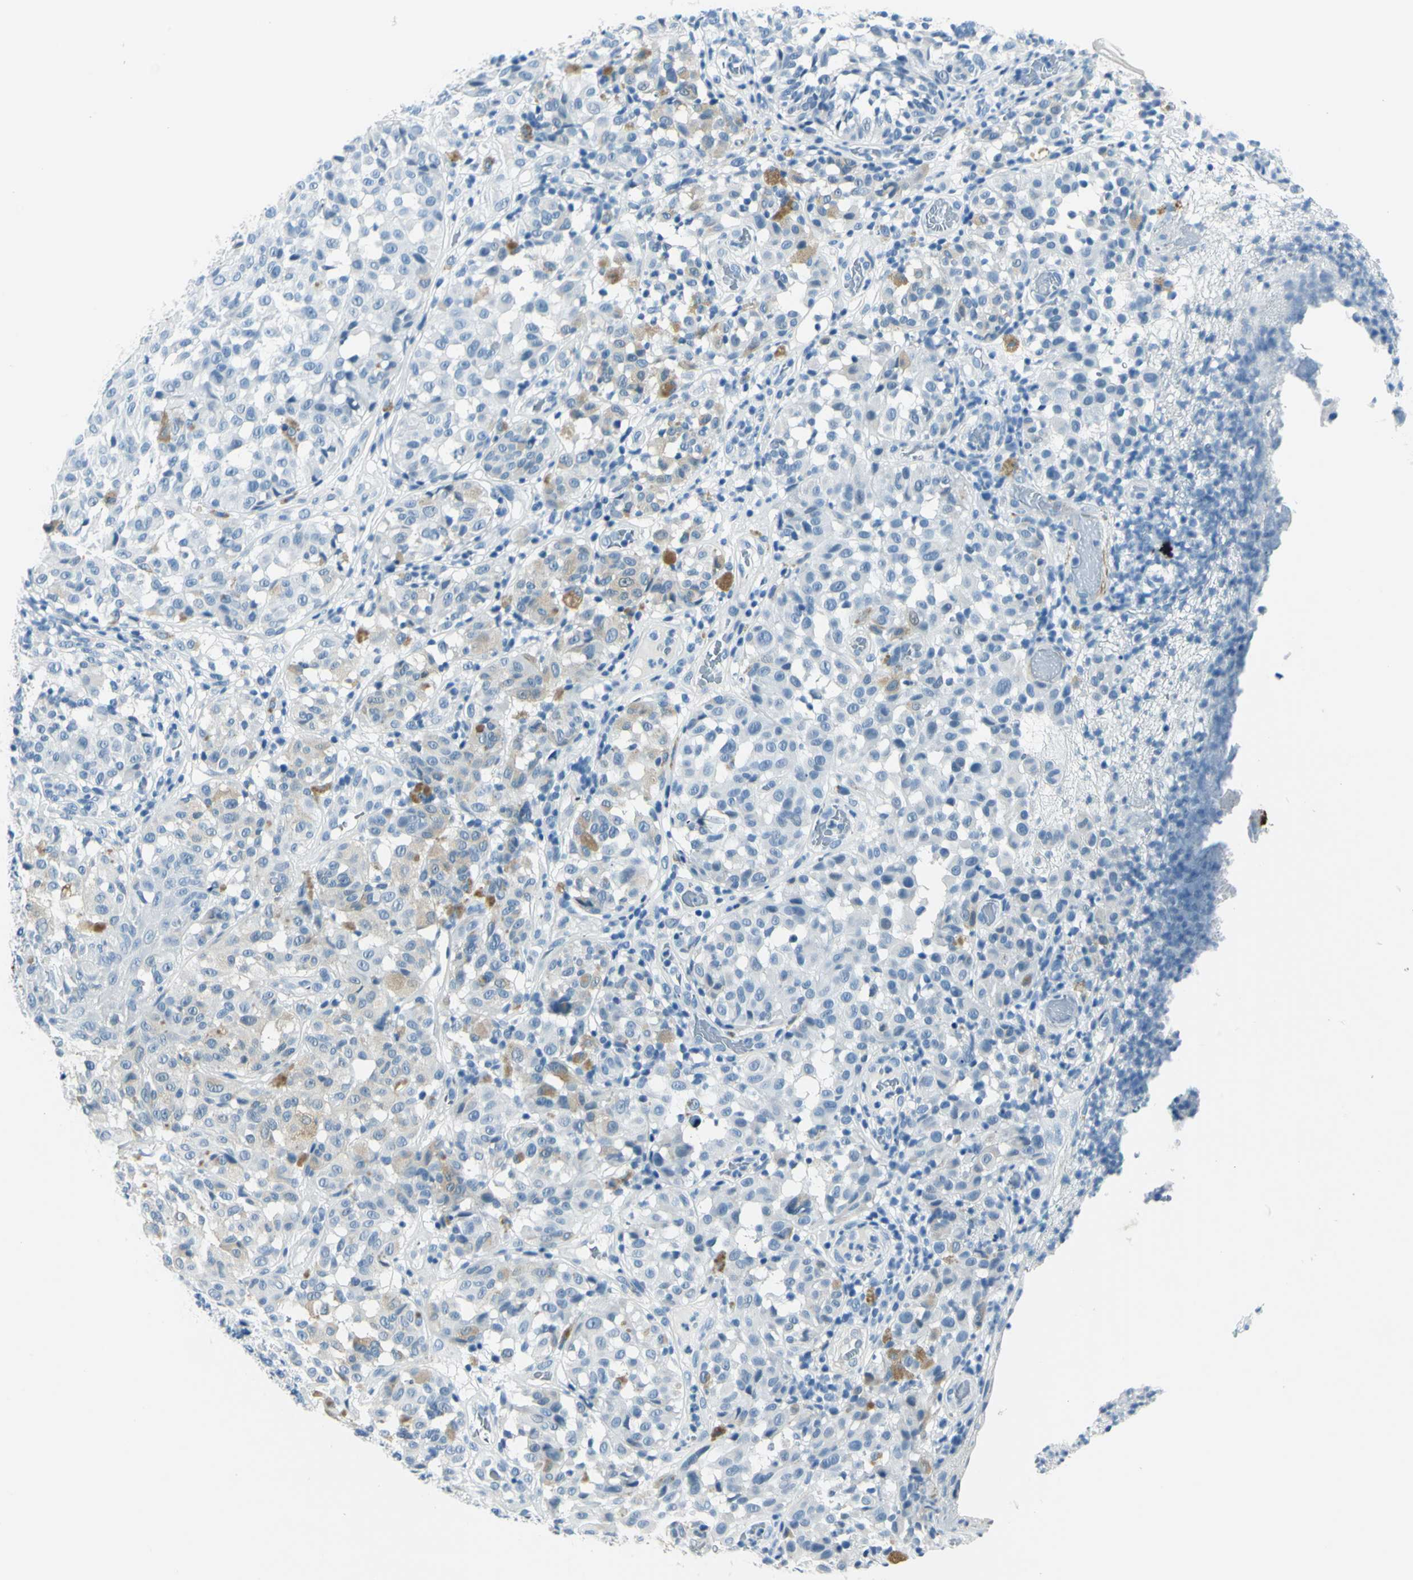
{"staining": {"intensity": "weak", "quantity": "<25%", "location": "cytoplasmic/membranous"}, "tissue": "melanoma", "cell_type": "Tumor cells", "image_type": "cancer", "snomed": [{"axis": "morphology", "description": "Malignant melanoma, NOS"}, {"axis": "topography", "description": "Skin"}], "caption": "Histopathology image shows no significant protein expression in tumor cells of malignant melanoma.", "gene": "CDH15", "patient": {"sex": "female", "age": 46}}